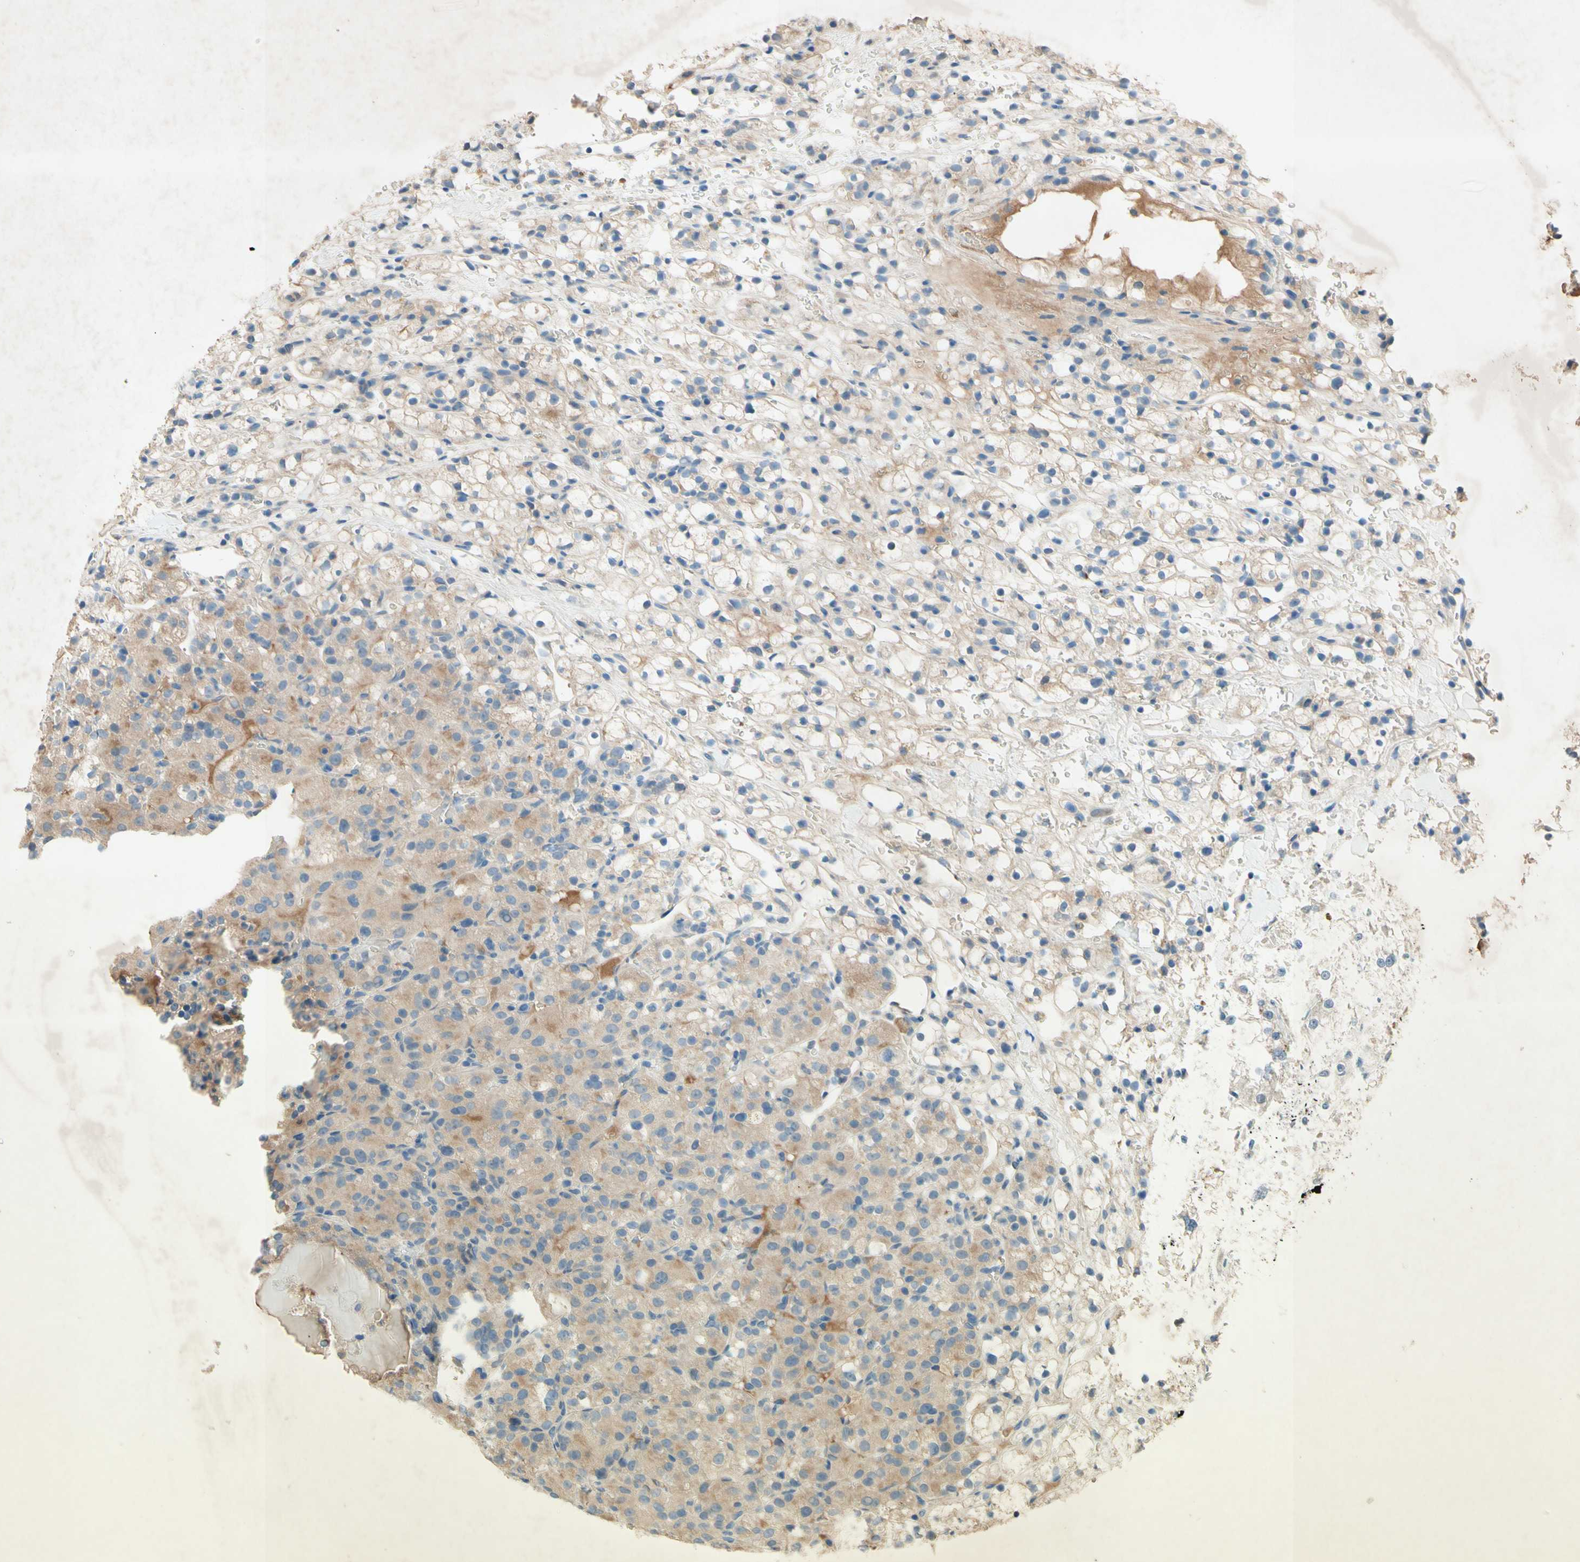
{"staining": {"intensity": "weak", "quantity": "25%-75%", "location": "cytoplasmic/membranous"}, "tissue": "renal cancer", "cell_type": "Tumor cells", "image_type": "cancer", "snomed": [{"axis": "morphology", "description": "Adenocarcinoma, NOS"}, {"axis": "topography", "description": "Kidney"}], "caption": "A micrograph of renal adenocarcinoma stained for a protein reveals weak cytoplasmic/membranous brown staining in tumor cells.", "gene": "IL2", "patient": {"sex": "male", "age": 61}}